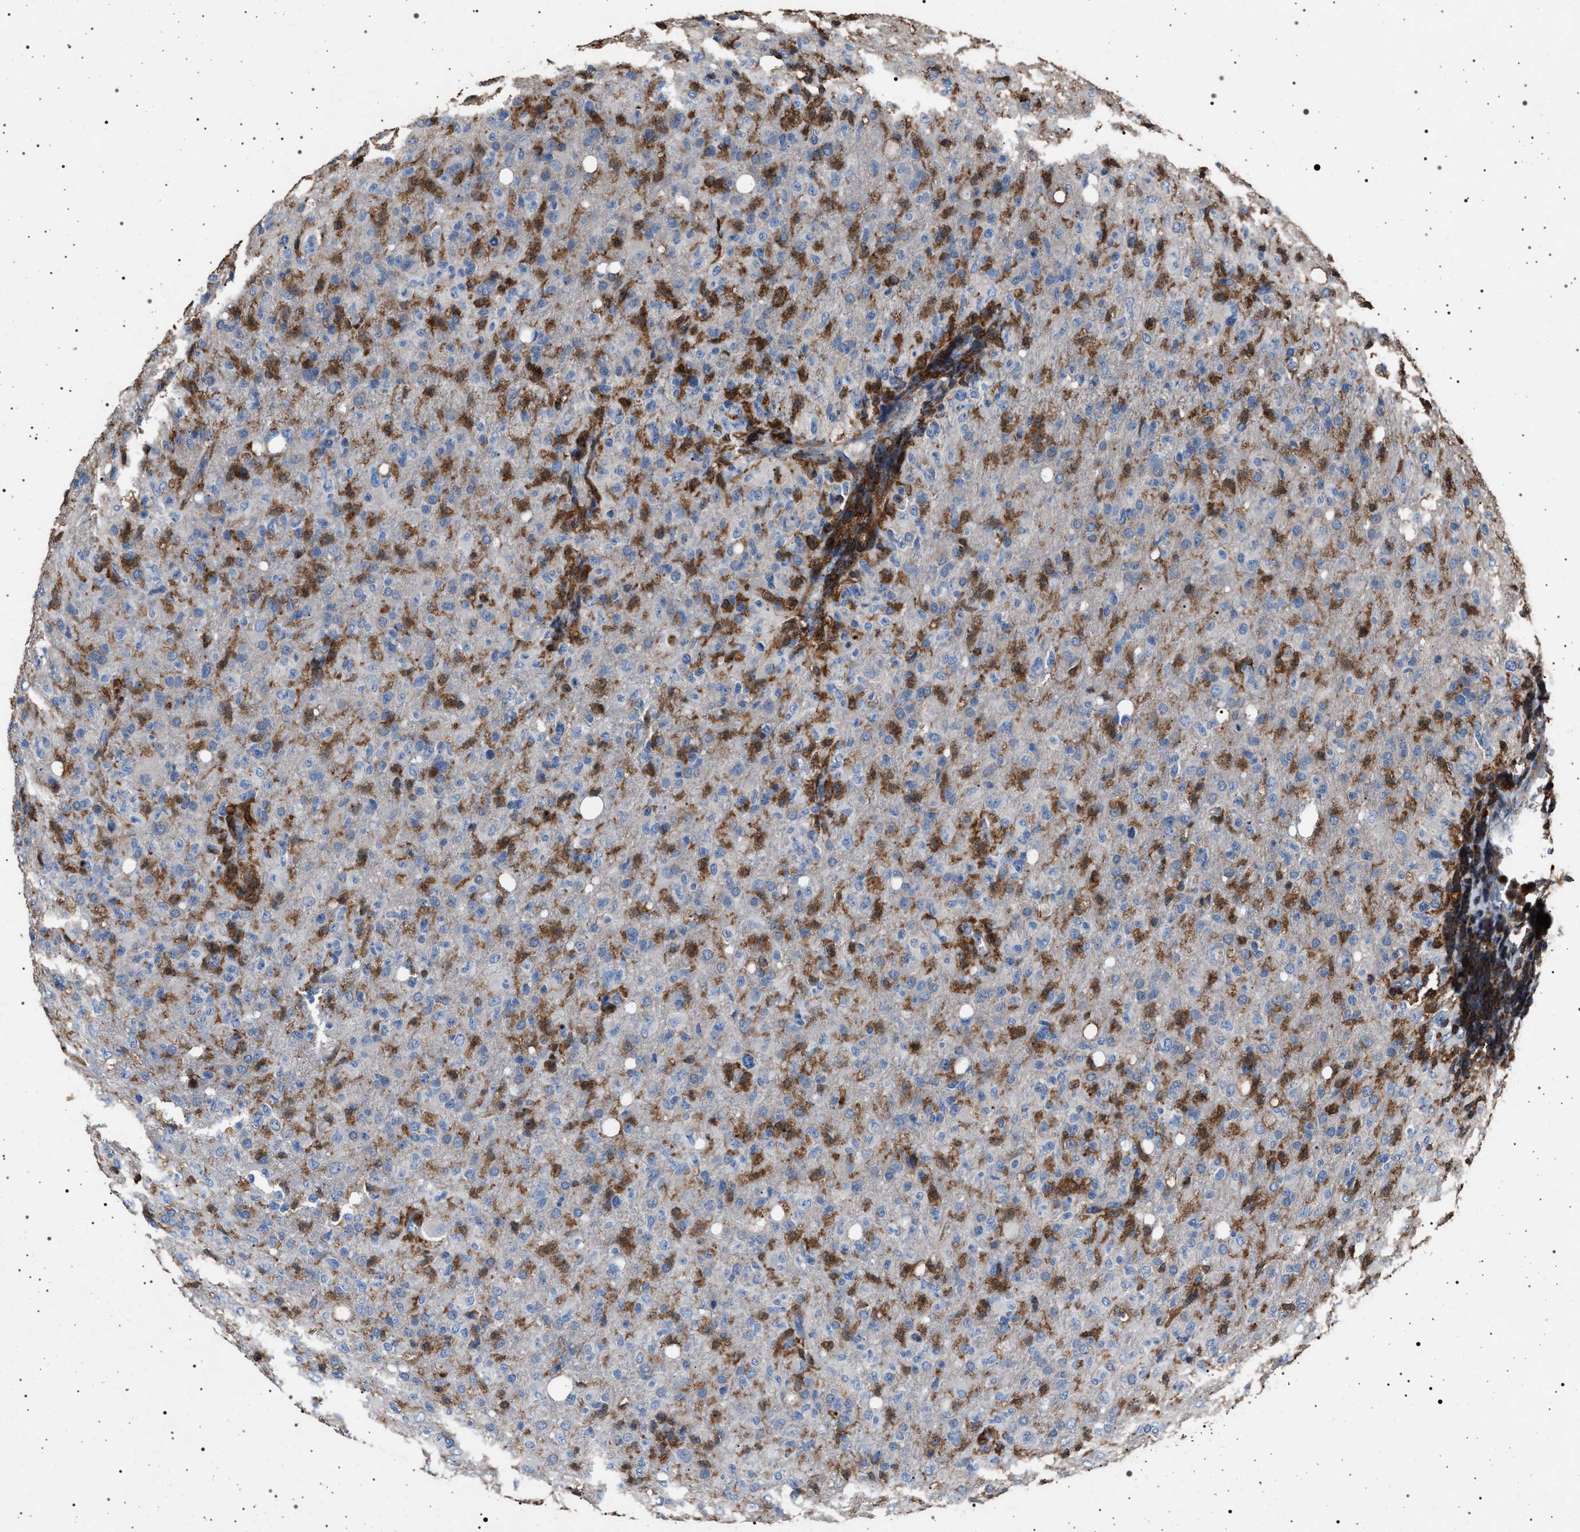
{"staining": {"intensity": "moderate", "quantity": "25%-75%", "location": "cytoplasmic/membranous"}, "tissue": "glioma", "cell_type": "Tumor cells", "image_type": "cancer", "snomed": [{"axis": "morphology", "description": "Glioma, malignant, High grade"}, {"axis": "topography", "description": "Brain"}], "caption": "Moderate cytoplasmic/membranous staining for a protein is seen in about 25%-75% of tumor cells of malignant high-grade glioma using immunohistochemistry (IHC).", "gene": "SMAP2", "patient": {"sex": "female", "age": 57}}